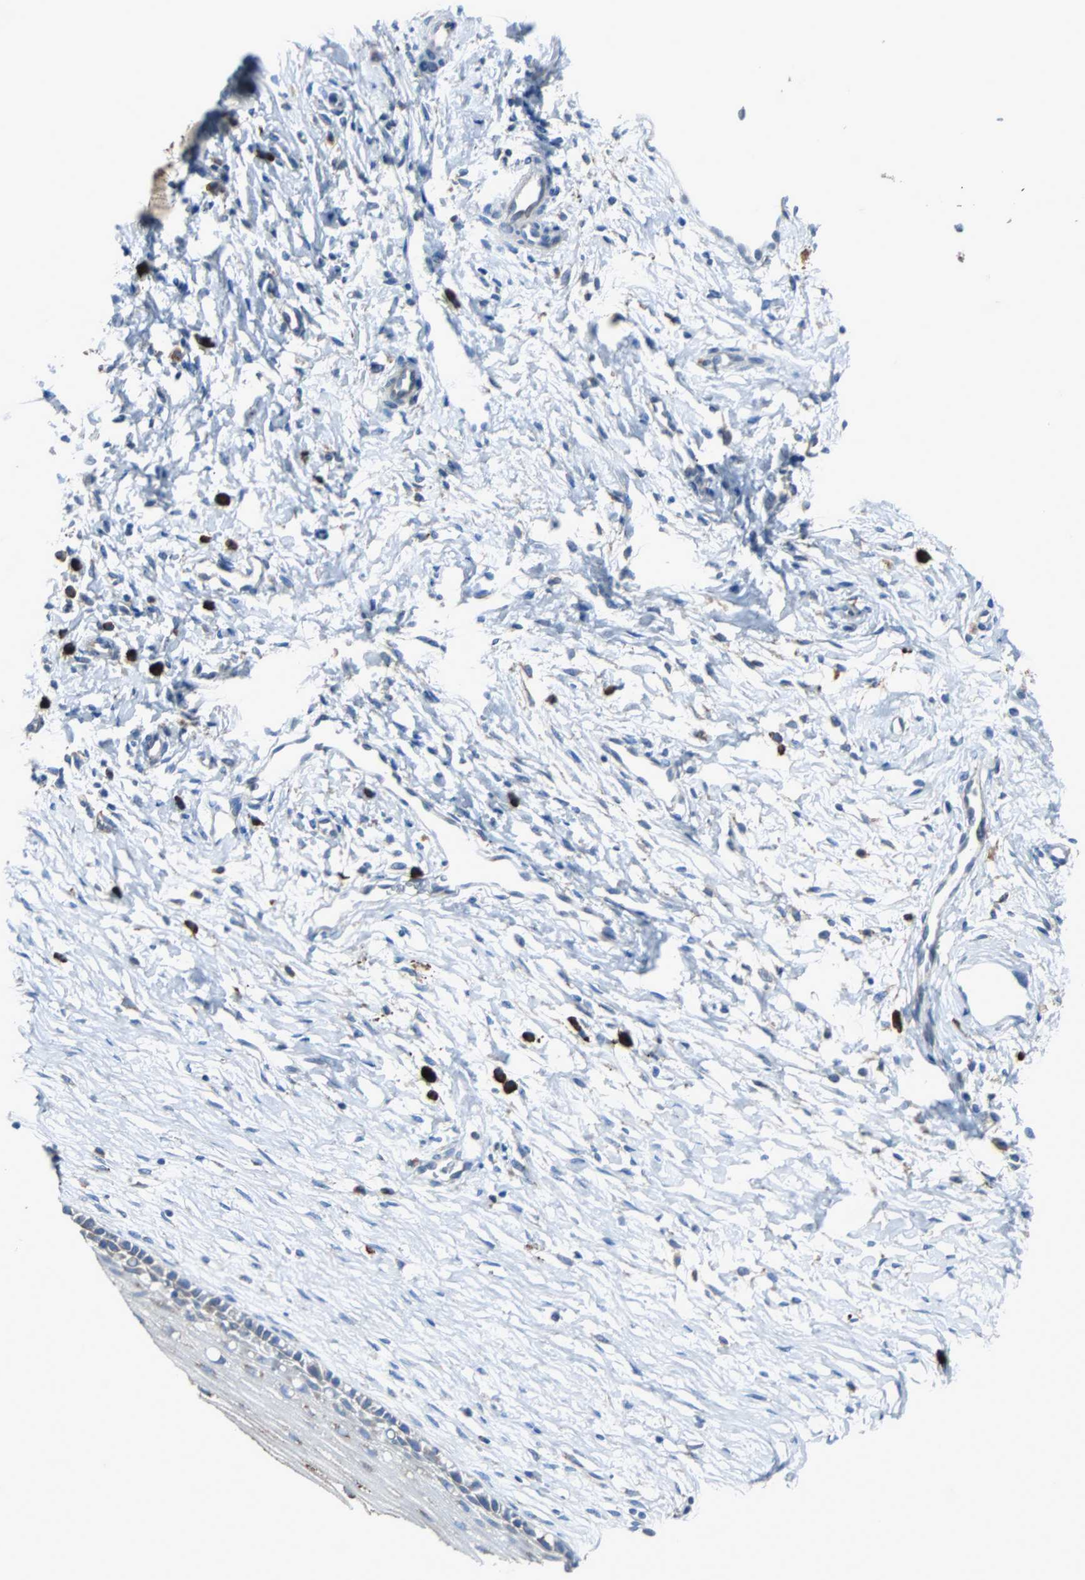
{"staining": {"intensity": "strong", "quantity": ">75%", "location": "cytoplasmic/membranous"}, "tissue": "cervix", "cell_type": "Glandular cells", "image_type": "normal", "snomed": [{"axis": "morphology", "description": "Normal tissue, NOS"}, {"axis": "topography", "description": "Cervix"}], "caption": "Glandular cells demonstrate strong cytoplasmic/membranous staining in about >75% of cells in unremarkable cervix.", "gene": "PDIA4", "patient": {"sex": "female", "age": 46}}